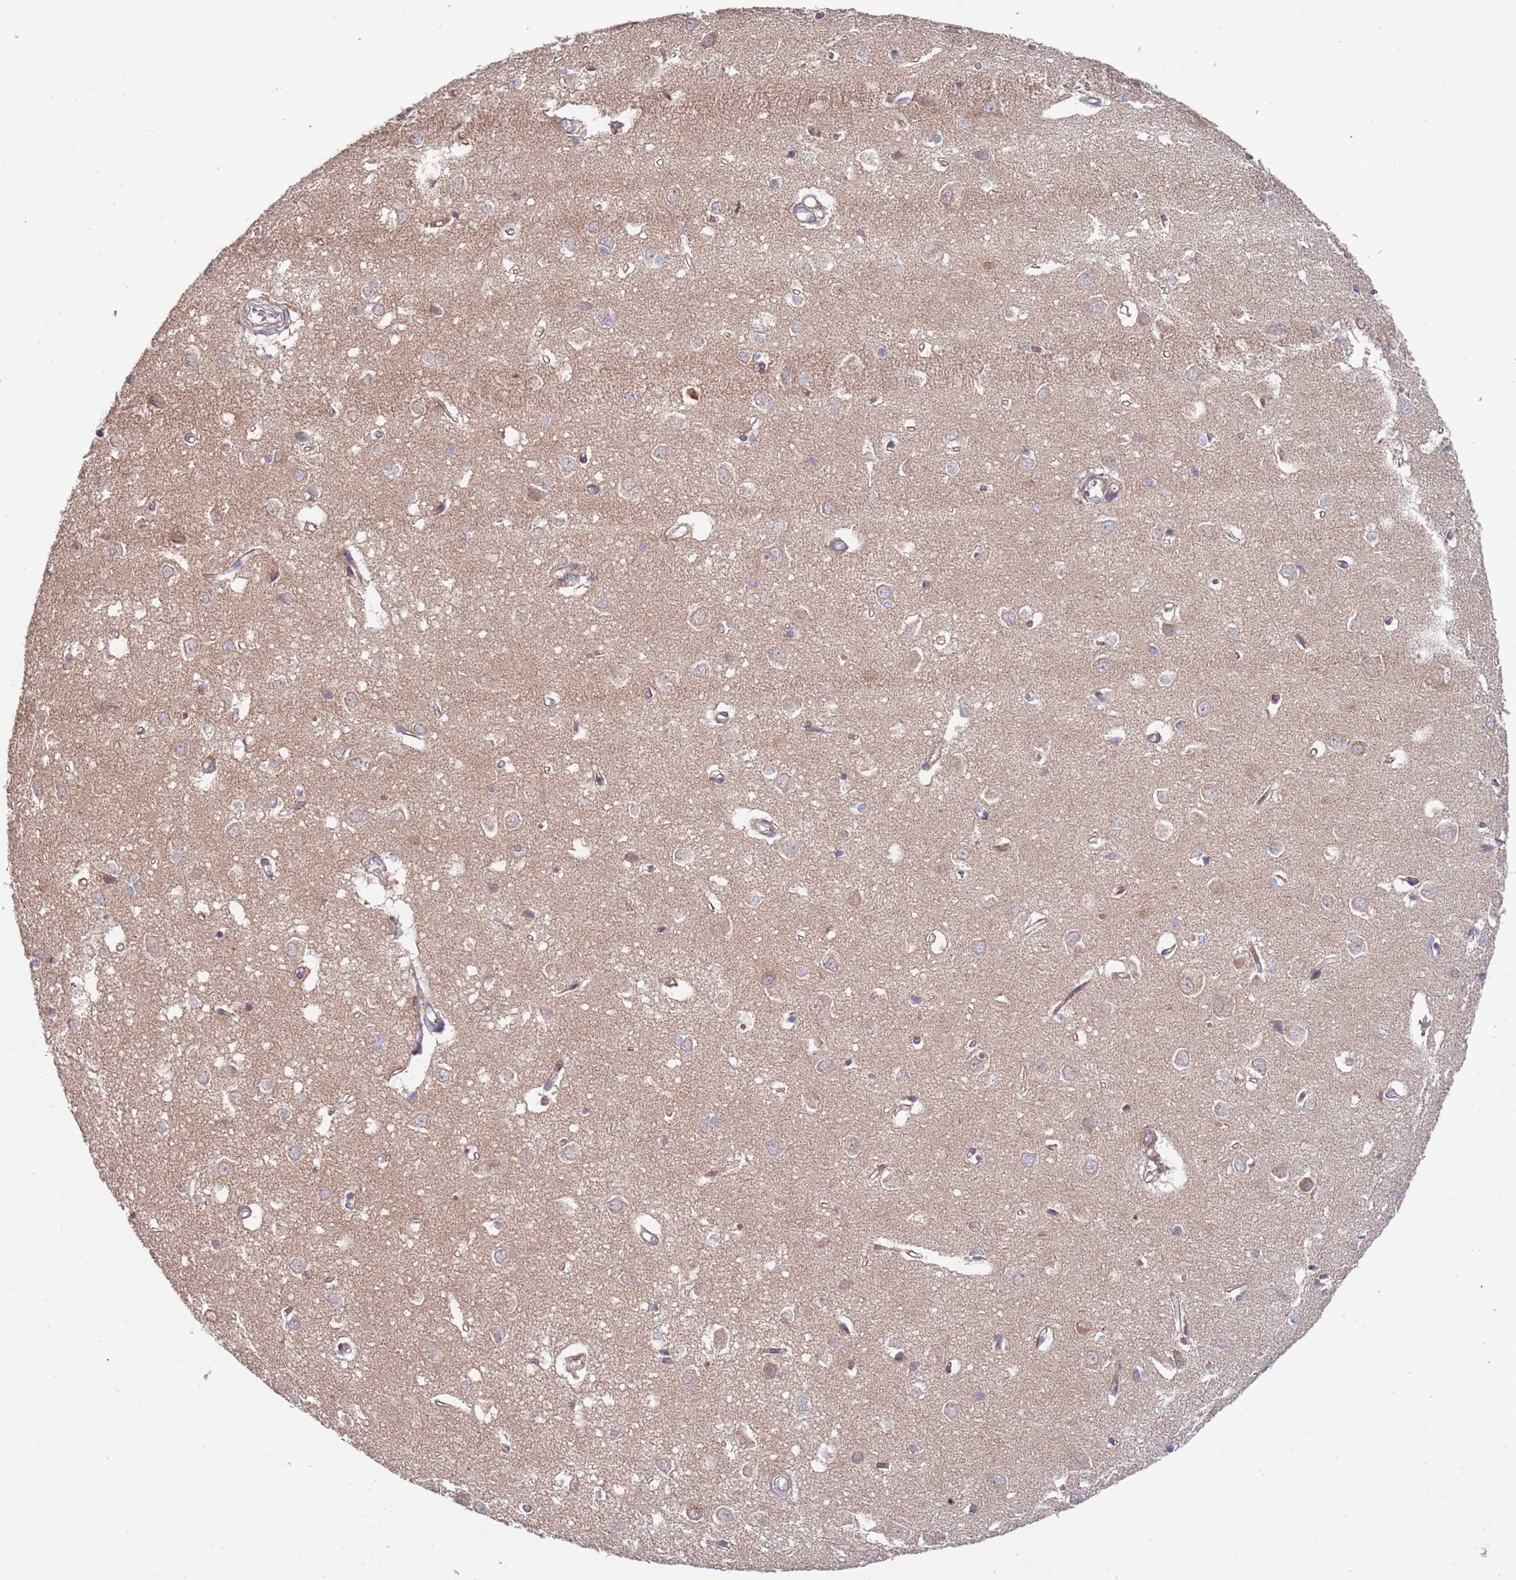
{"staining": {"intensity": "moderate", "quantity": "25%-75%", "location": "cytoplasmic/membranous"}, "tissue": "cerebral cortex", "cell_type": "Endothelial cells", "image_type": "normal", "snomed": [{"axis": "morphology", "description": "Normal tissue, NOS"}, {"axis": "topography", "description": "Cerebral cortex"}], "caption": "A medium amount of moderate cytoplasmic/membranous positivity is seen in about 25%-75% of endothelial cells in benign cerebral cortex.", "gene": "ABCC10", "patient": {"sex": "female", "age": 64}}